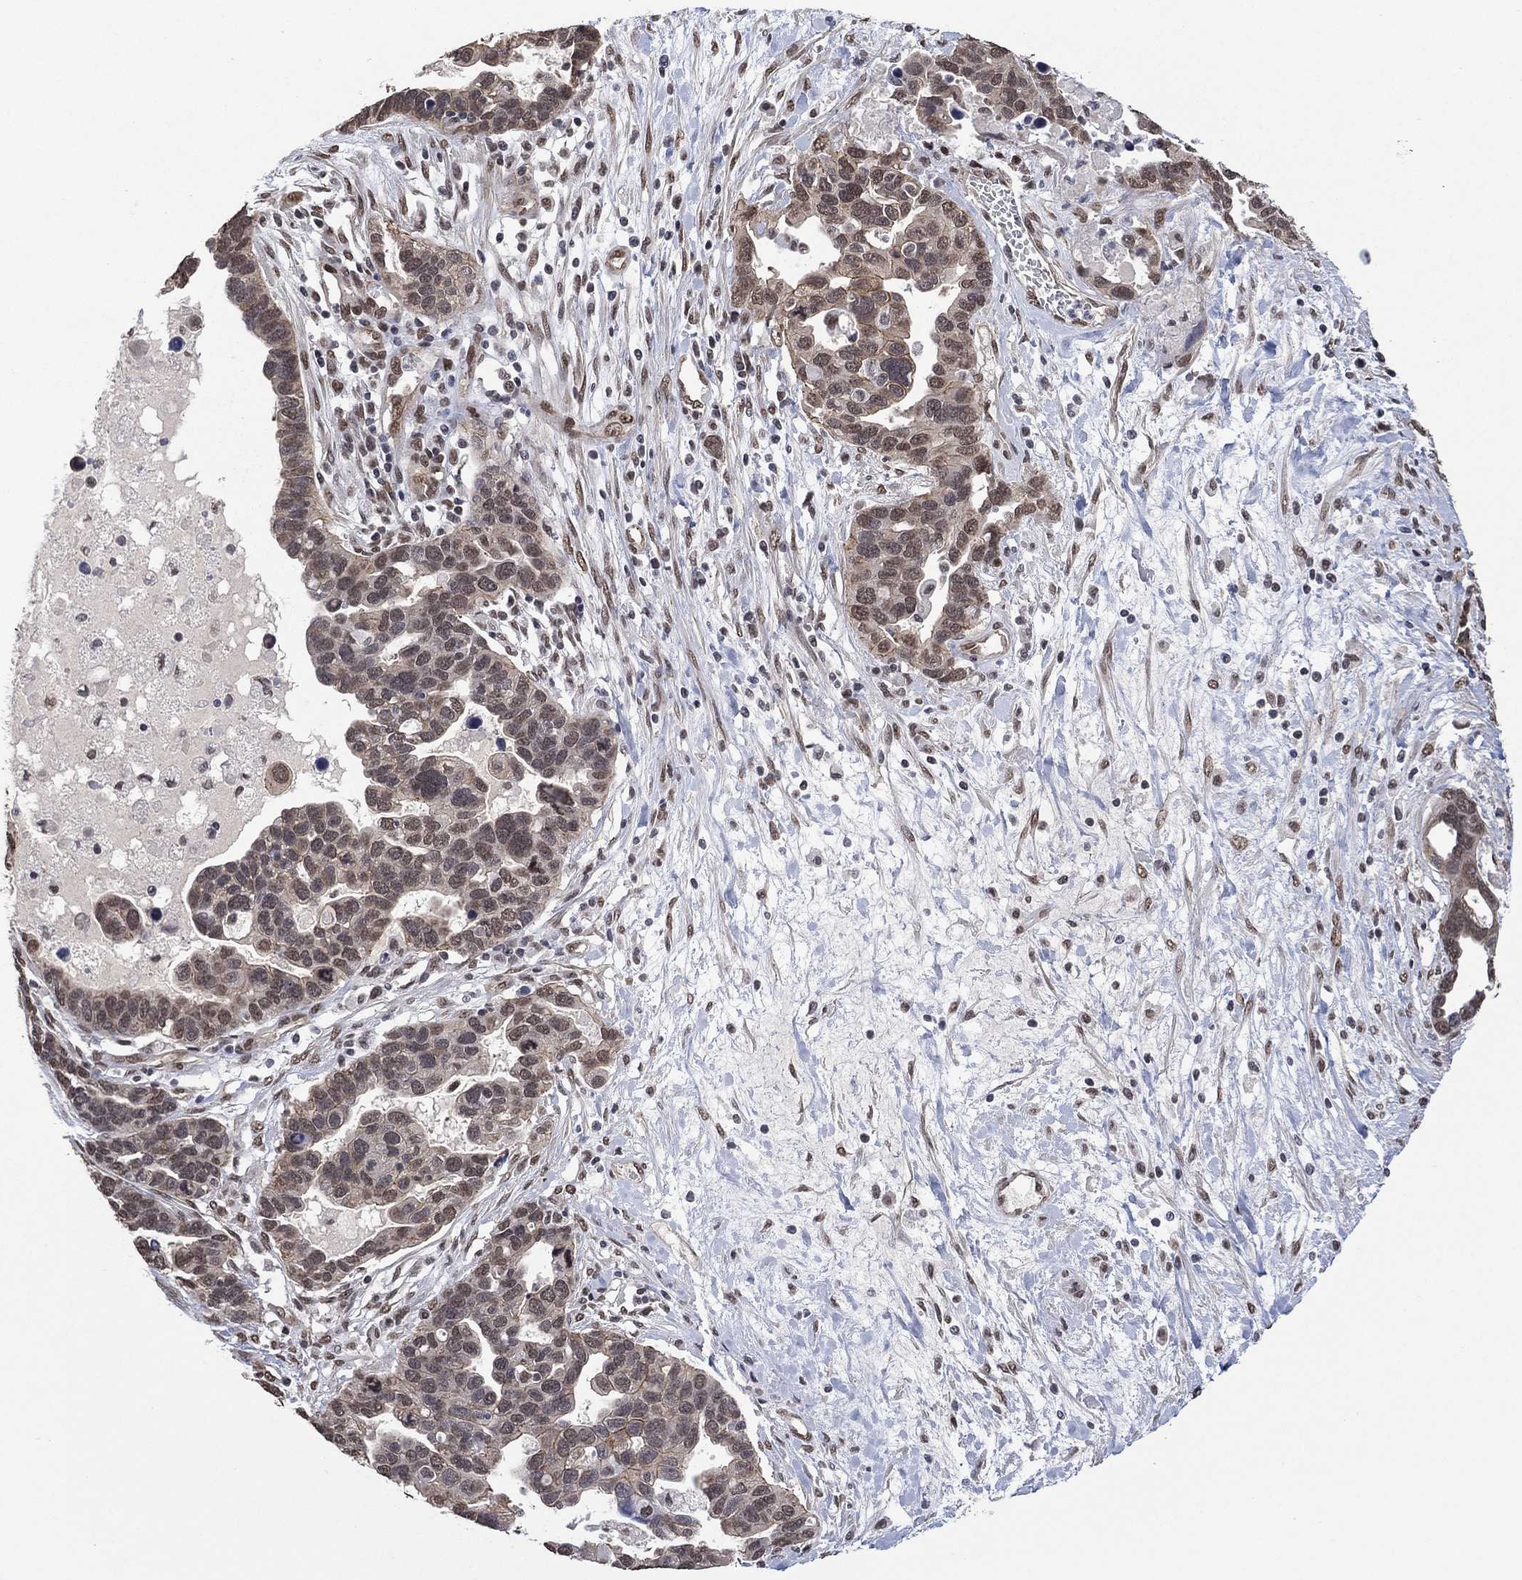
{"staining": {"intensity": "negative", "quantity": "none", "location": "none"}, "tissue": "ovarian cancer", "cell_type": "Tumor cells", "image_type": "cancer", "snomed": [{"axis": "morphology", "description": "Cystadenocarcinoma, serous, NOS"}, {"axis": "topography", "description": "Ovary"}], "caption": "High magnification brightfield microscopy of ovarian cancer (serous cystadenocarcinoma) stained with DAB (3,3'-diaminobenzidine) (brown) and counterstained with hematoxylin (blue): tumor cells show no significant positivity.", "gene": "EHMT1", "patient": {"sex": "female", "age": 54}}